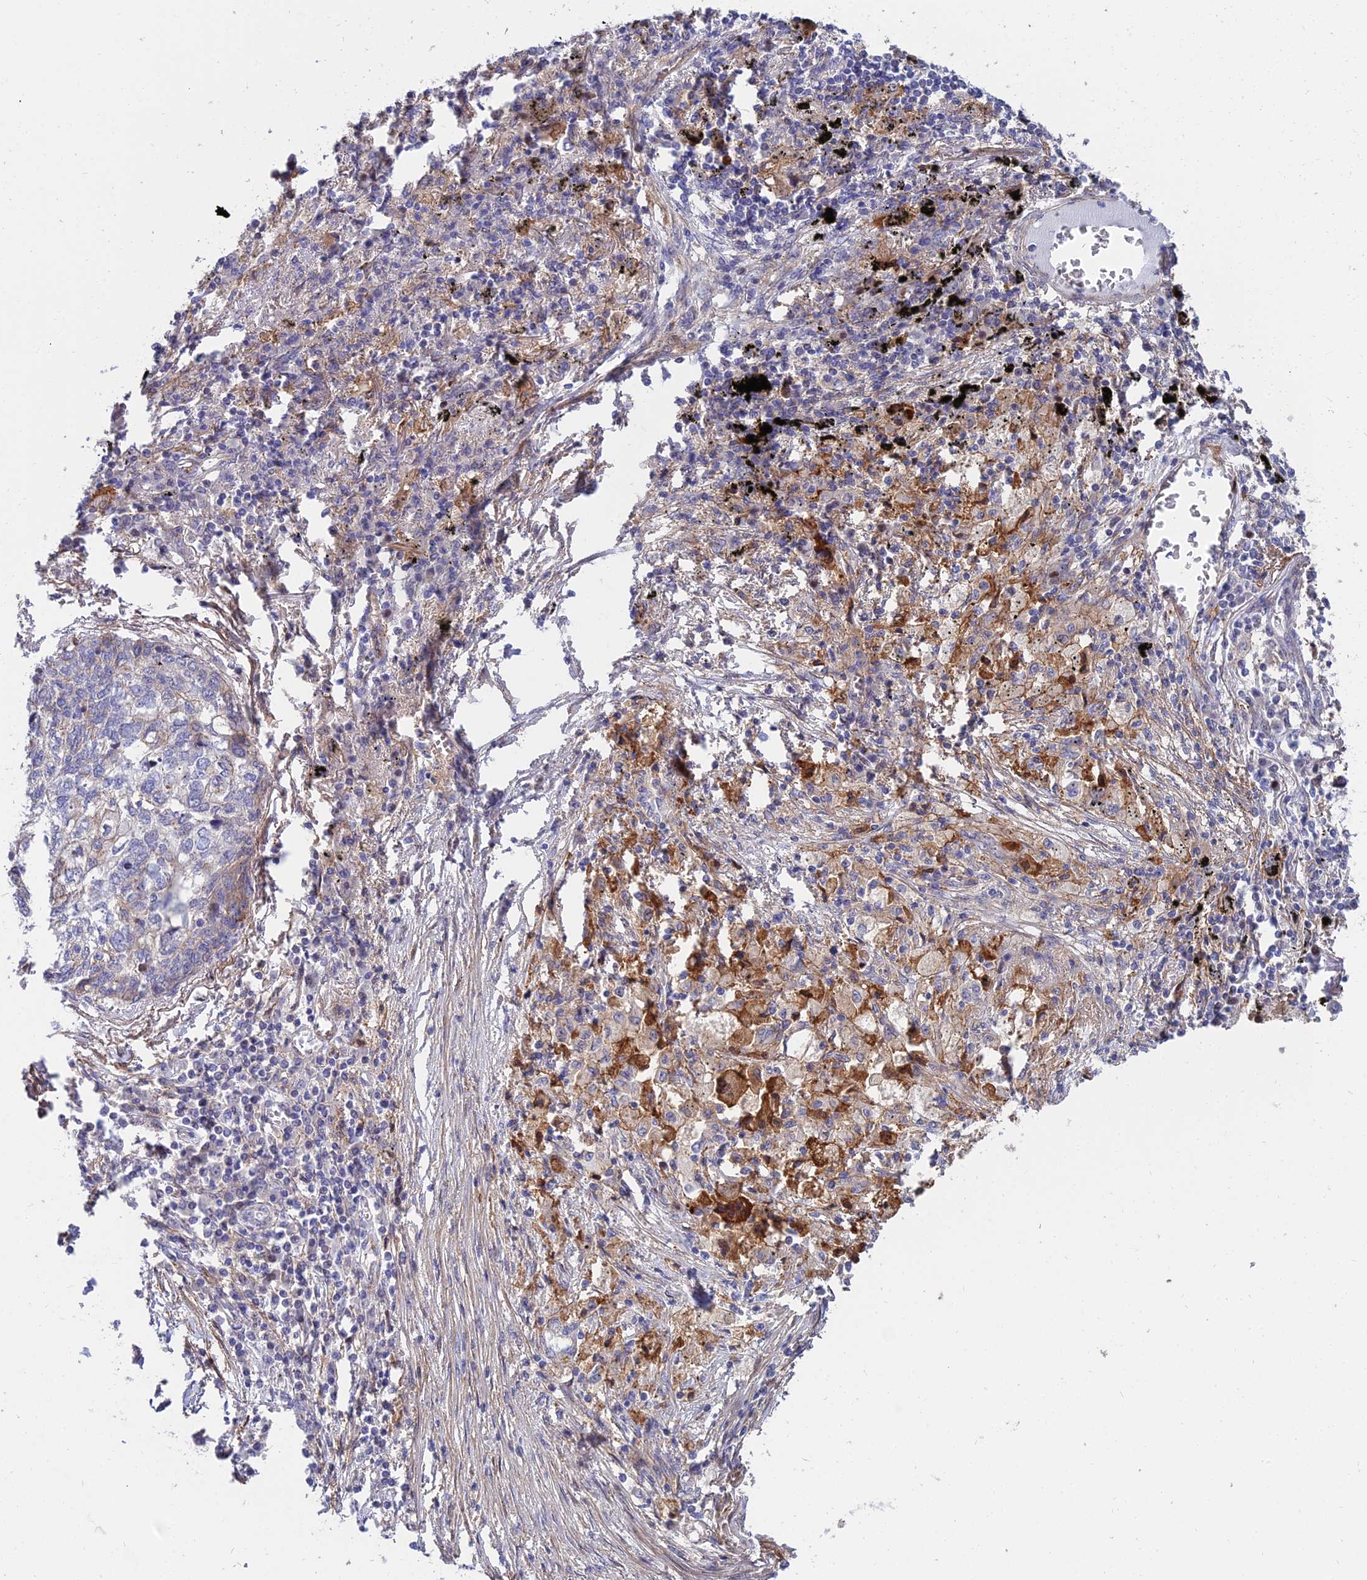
{"staining": {"intensity": "moderate", "quantity": "25%-75%", "location": "cytoplasmic/membranous"}, "tissue": "lung cancer", "cell_type": "Tumor cells", "image_type": "cancer", "snomed": [{"axis": "morphology", "description": "Squamous cell carcinoma, NOS"}, {"axis": "topography", "description": "Lung"}], "caption": "Protein expression by immunohistochemistry displays moderate cytoplasmic/membranous positivity in about 25%-75% of tumor cells in lung squamous cell carcinoma. (DAB (3,3'-diaminobenzidine) IHC with brightfield microscopy, high magnification).", "gene": "TRIM43B", "patient": {"sex": "female", "age": 63}}